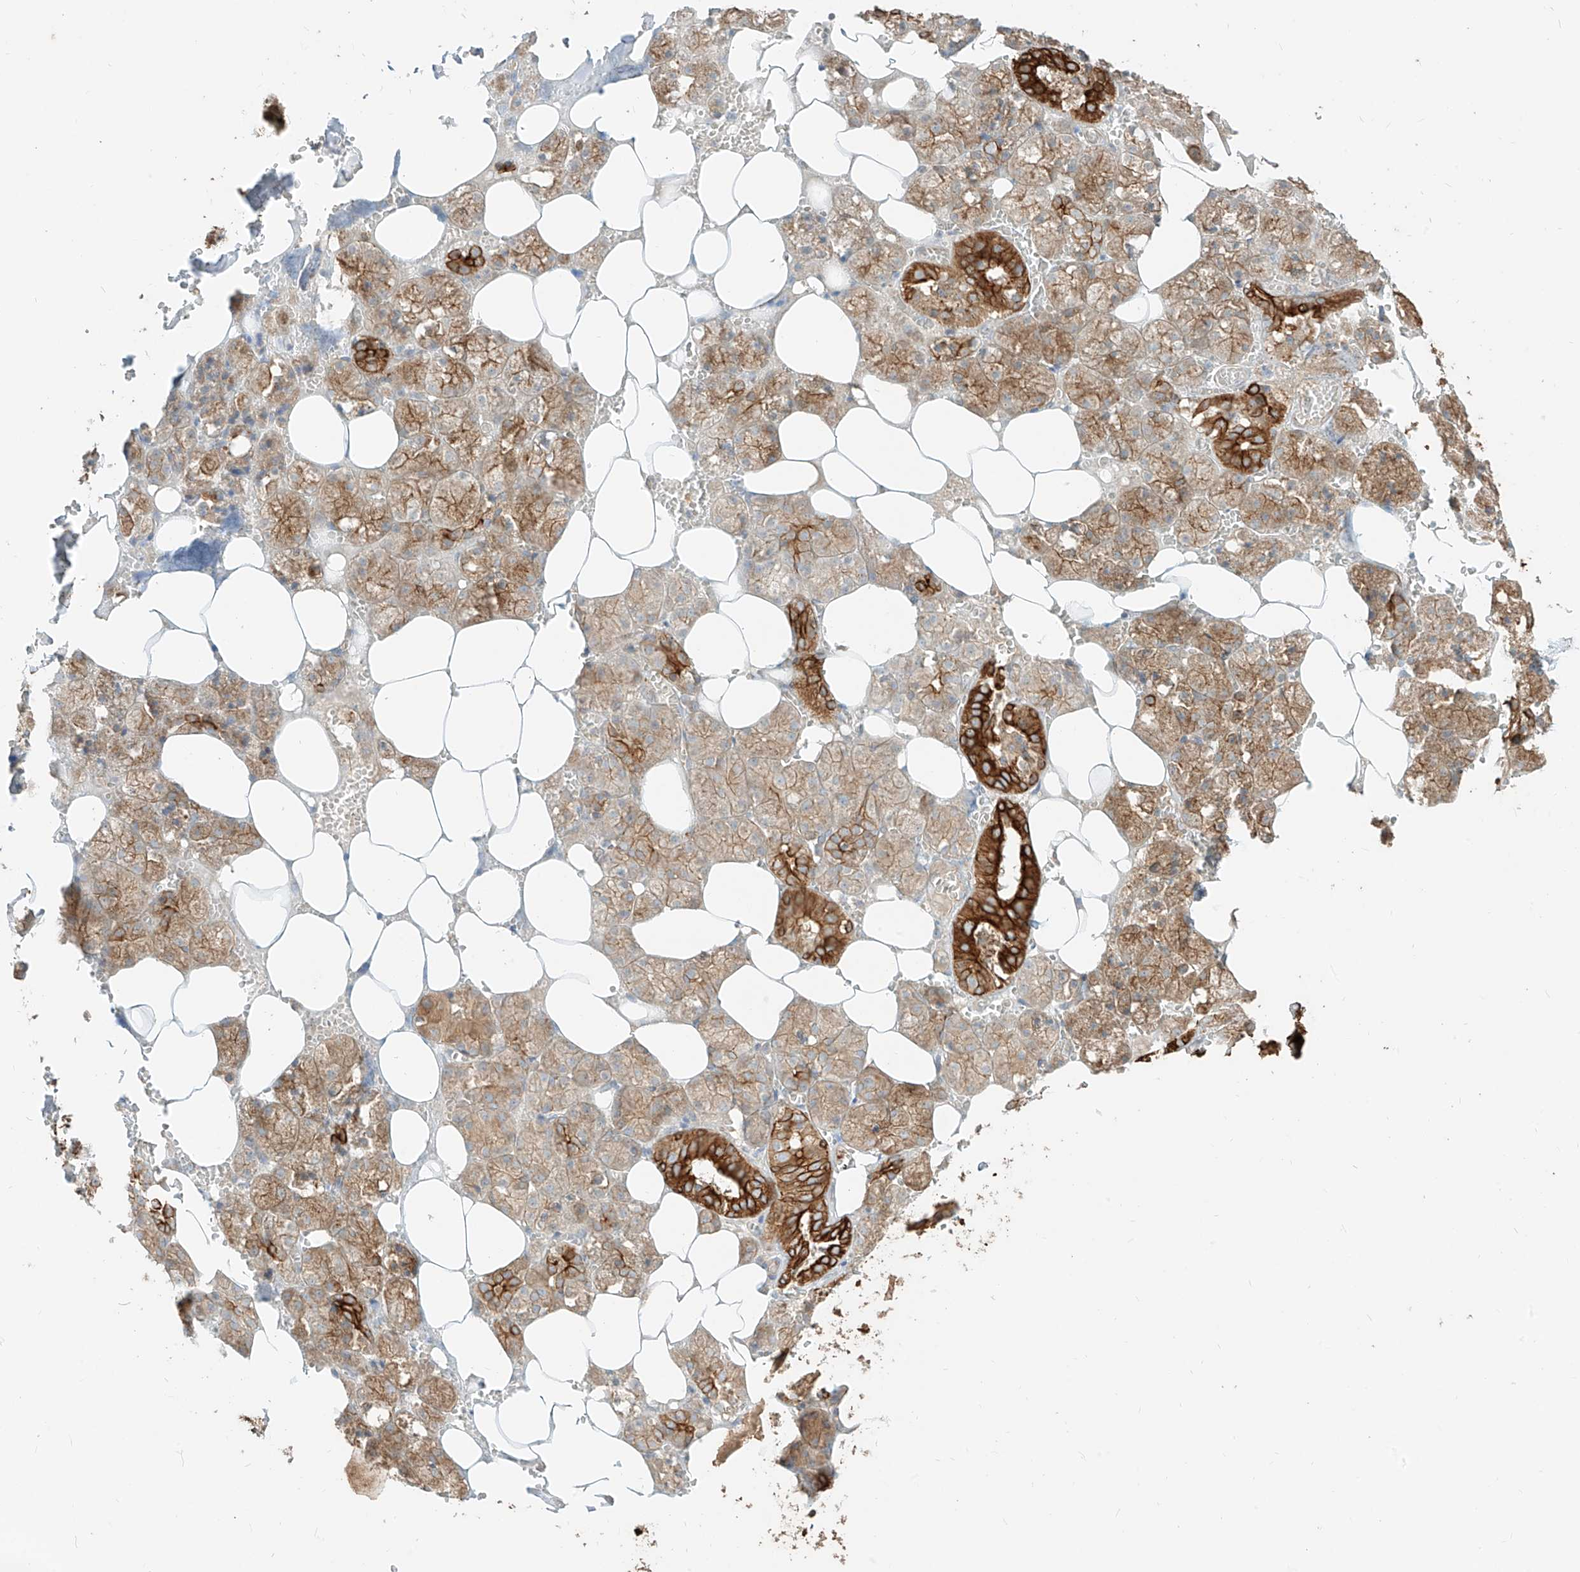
{"staining": {"intensity": "strong", "quantity": "25%-75%", "location": "cytoplasmic/membranous"}, "tissue": "salivary gland", "cell_type": "Glandular cells", "image_type": "normal", "snomed": [{"axis": "morphology", "description": "Normal tissue, NOS"}, {"axis": "topography", "description": "Salivary gland"}], "caption": "IHC photomicrograph of unremarkable salivary gland stained for a protein (brown), which exhibits high levels of strong cytoplasmic/membranous staining in approximately 25%-75% of glandular cells.", "gene": "CCDC115", "patient": {"sex": "male", "age": 62}}